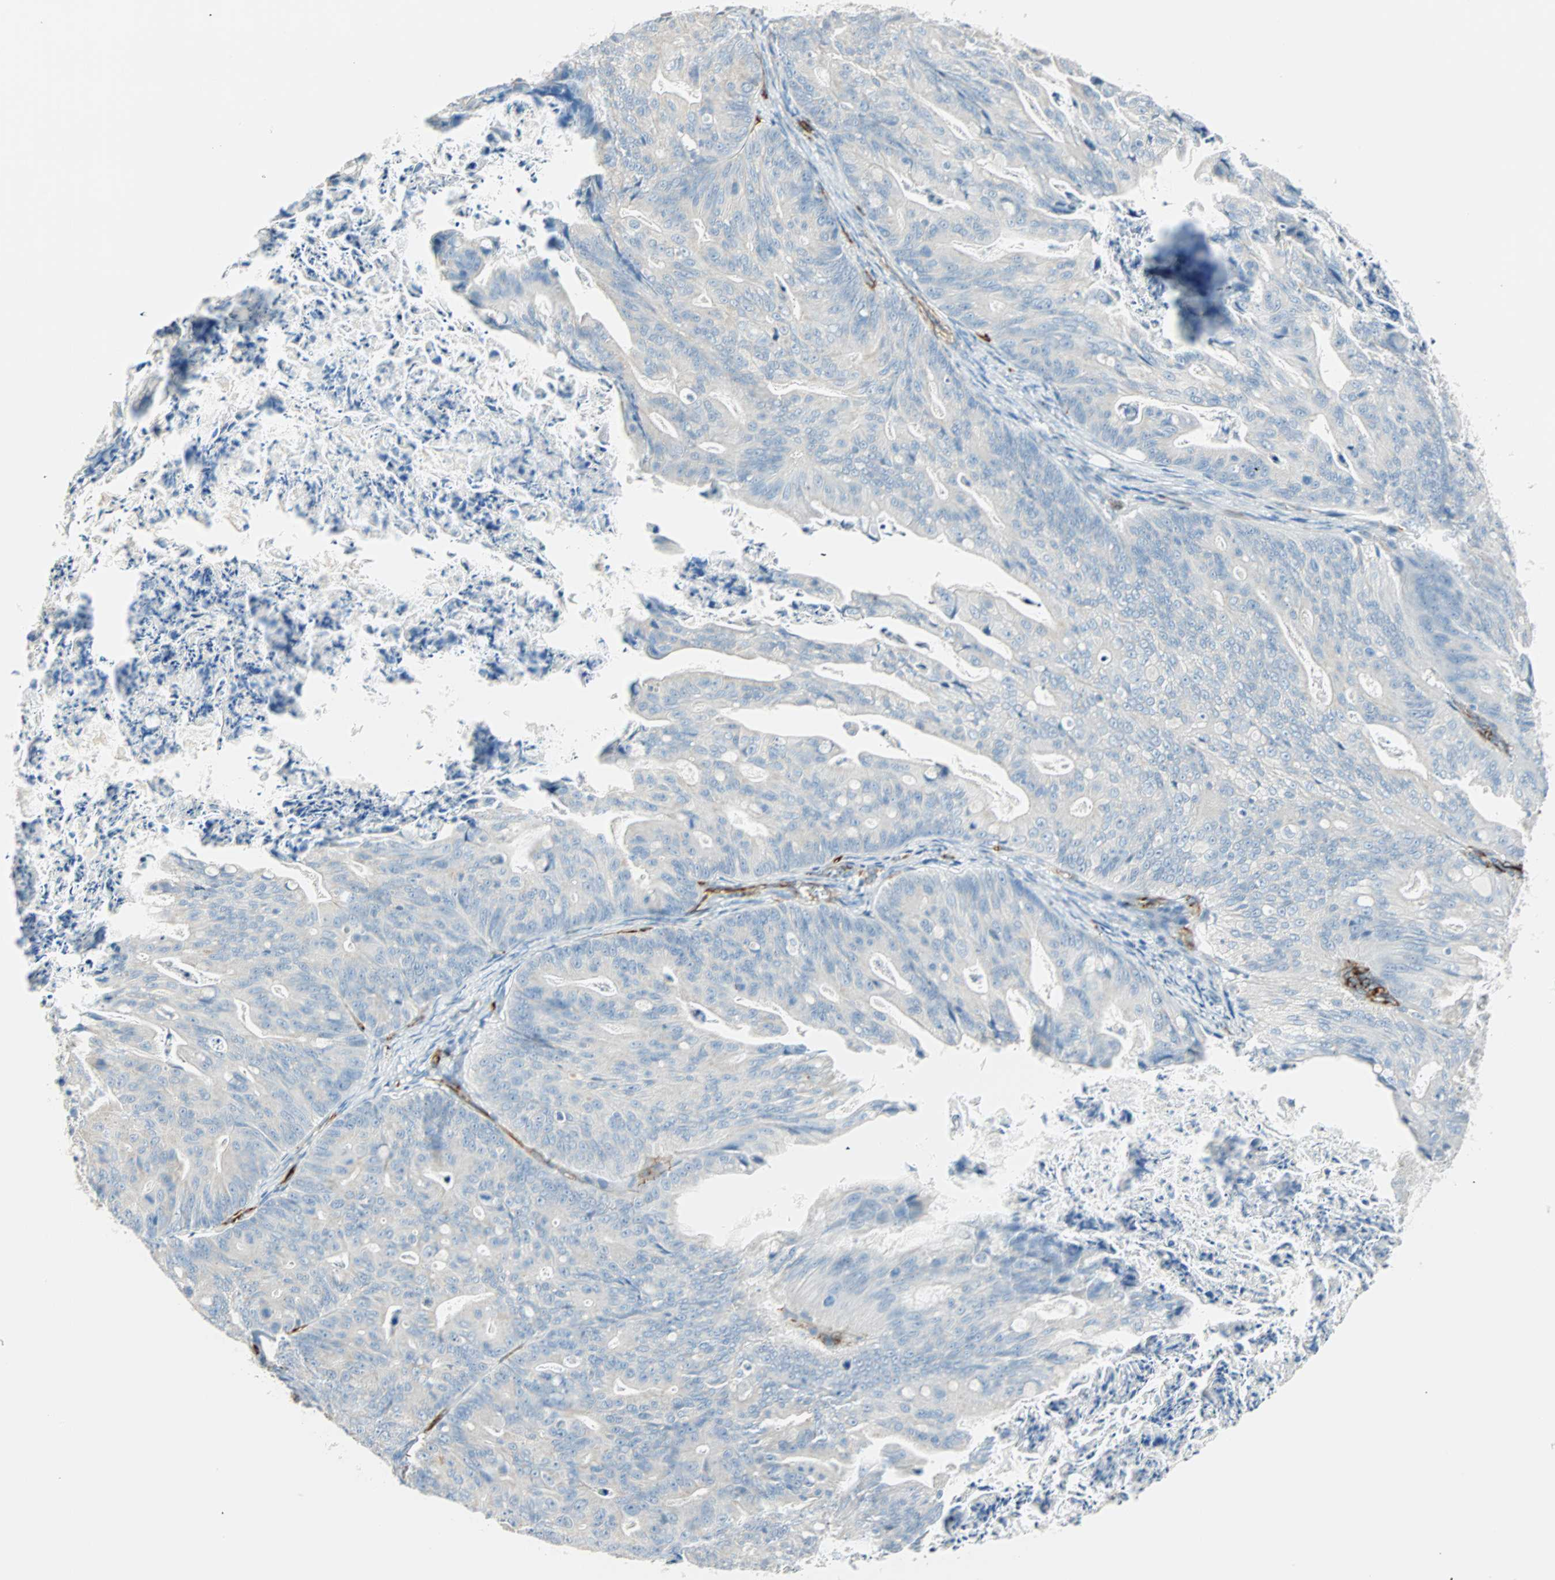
{"staining": {"intensity": "negative", "quantity": "none", "location": "none"}, "tissue": "ovarian cancer", "cell_type": "Tumor cells", "image_type": "cancer", "snomed": [{"axis": "morphology", "description": "Cystadenocarcinoma, mucinous, NOS"}, {"axis": "topography", "description": "Ovary"}], "caption": "This micrograph is of ovarian cancer (mucinous cystadenocarcinoma) stained with immunohistochemistry to label a protein in brown with the nuclei are counter-stained blue. There is no positivity in tumor cells. Nuclei are stained in blue.", "gene": "NES", "patient": {"sex": "female", "age": 37}}